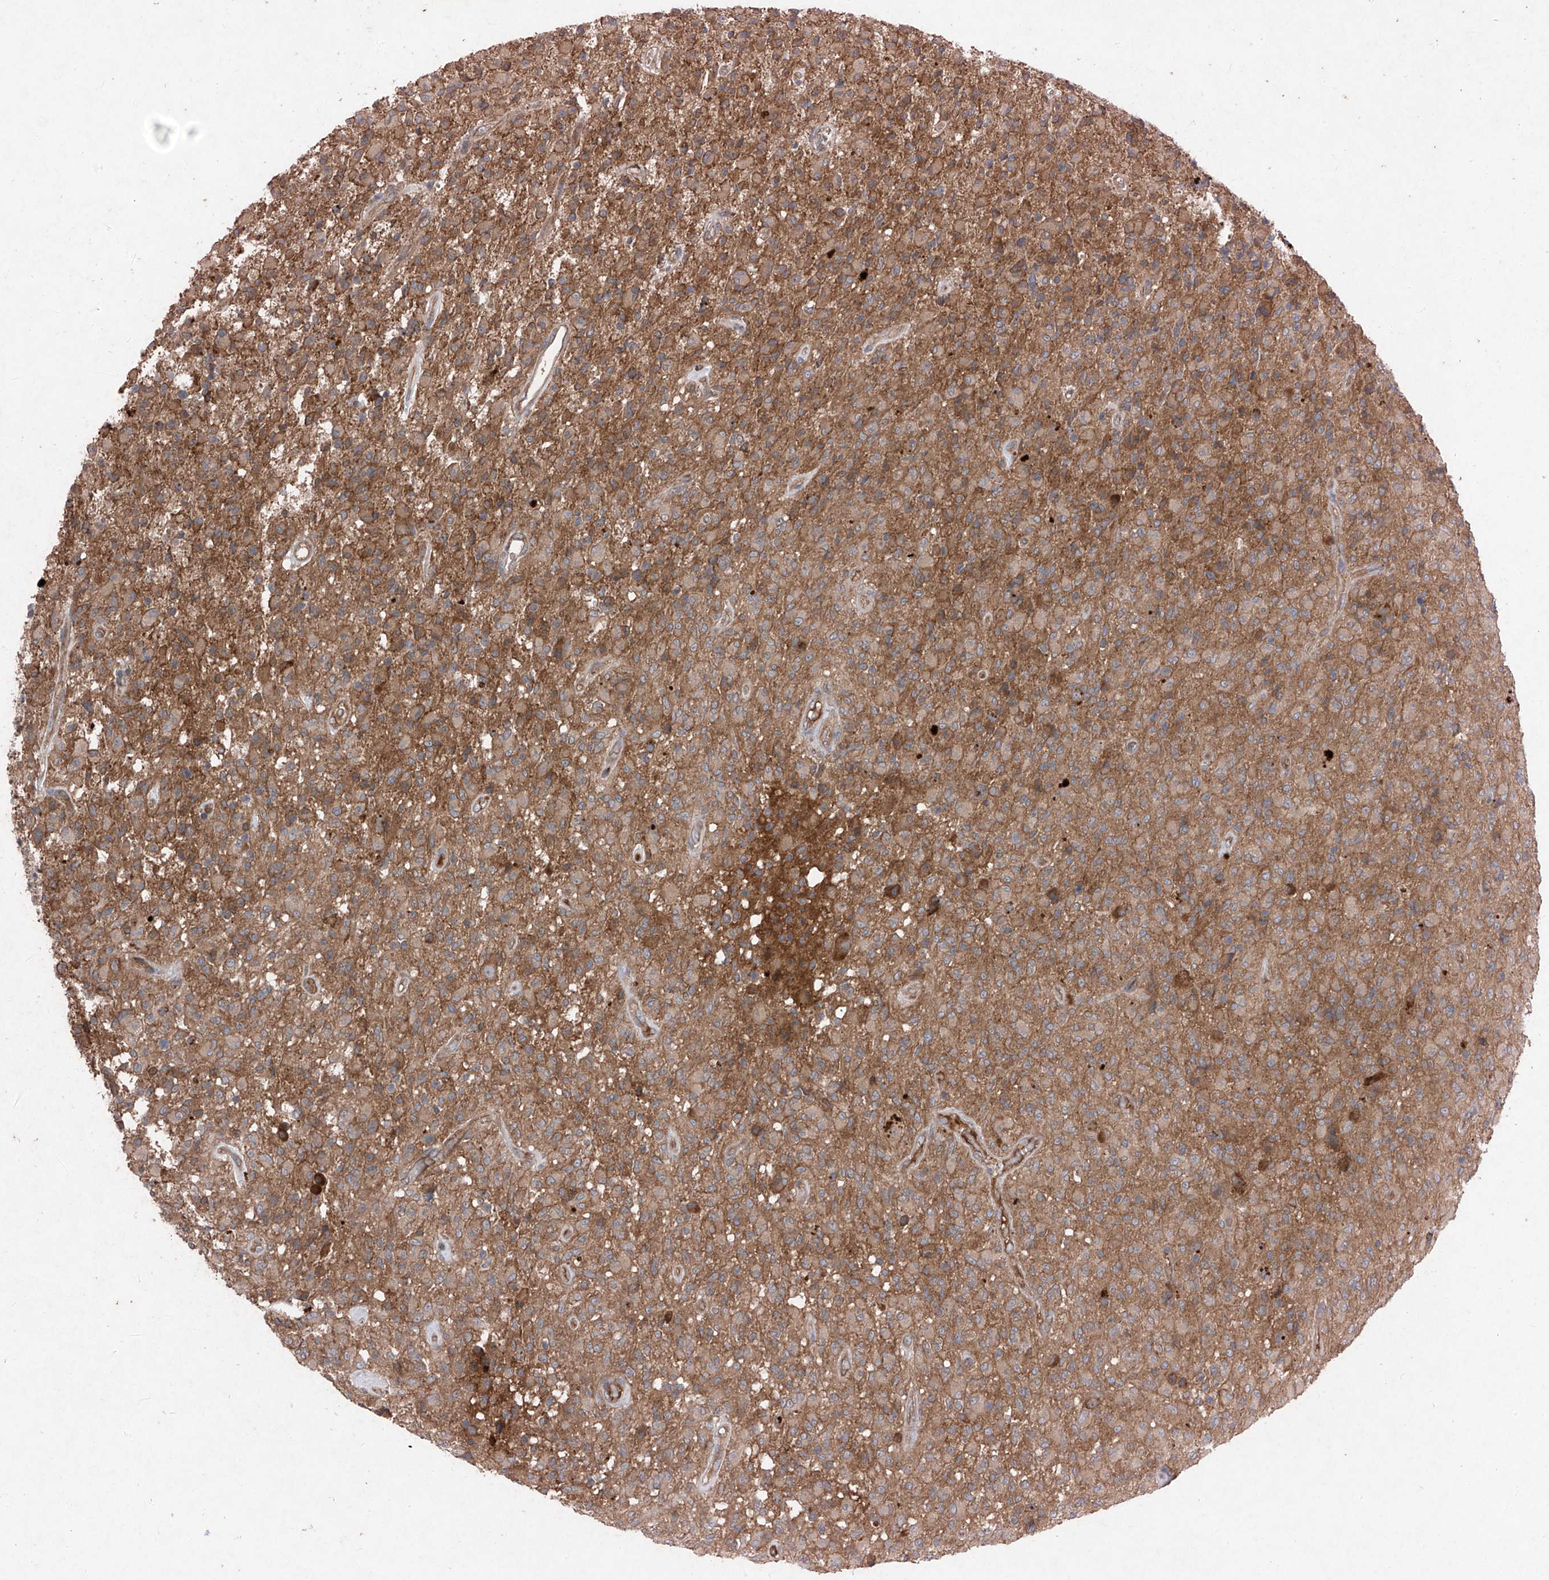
{"staining": {"intensity": "weak", "quantity": ">75%", "location": "cytoplasmic/membranous"}, "tissue": "glioma", "cell_type": "Tumor cells", "image_type": "cancer", "snomed": [{"axis": "morphology", "description": "Glioma, malignant, High grade"}, {"axis": "topography", "description": "Brain"}], "caption": "There is low levels of weak cytoplasmic/membranous staining in tumor cells of glioma, as demonstrated by immunohistochemical staining (brown color).", "gene": "FOXRED2", "patient": {"sex": "female", "age": 57}}